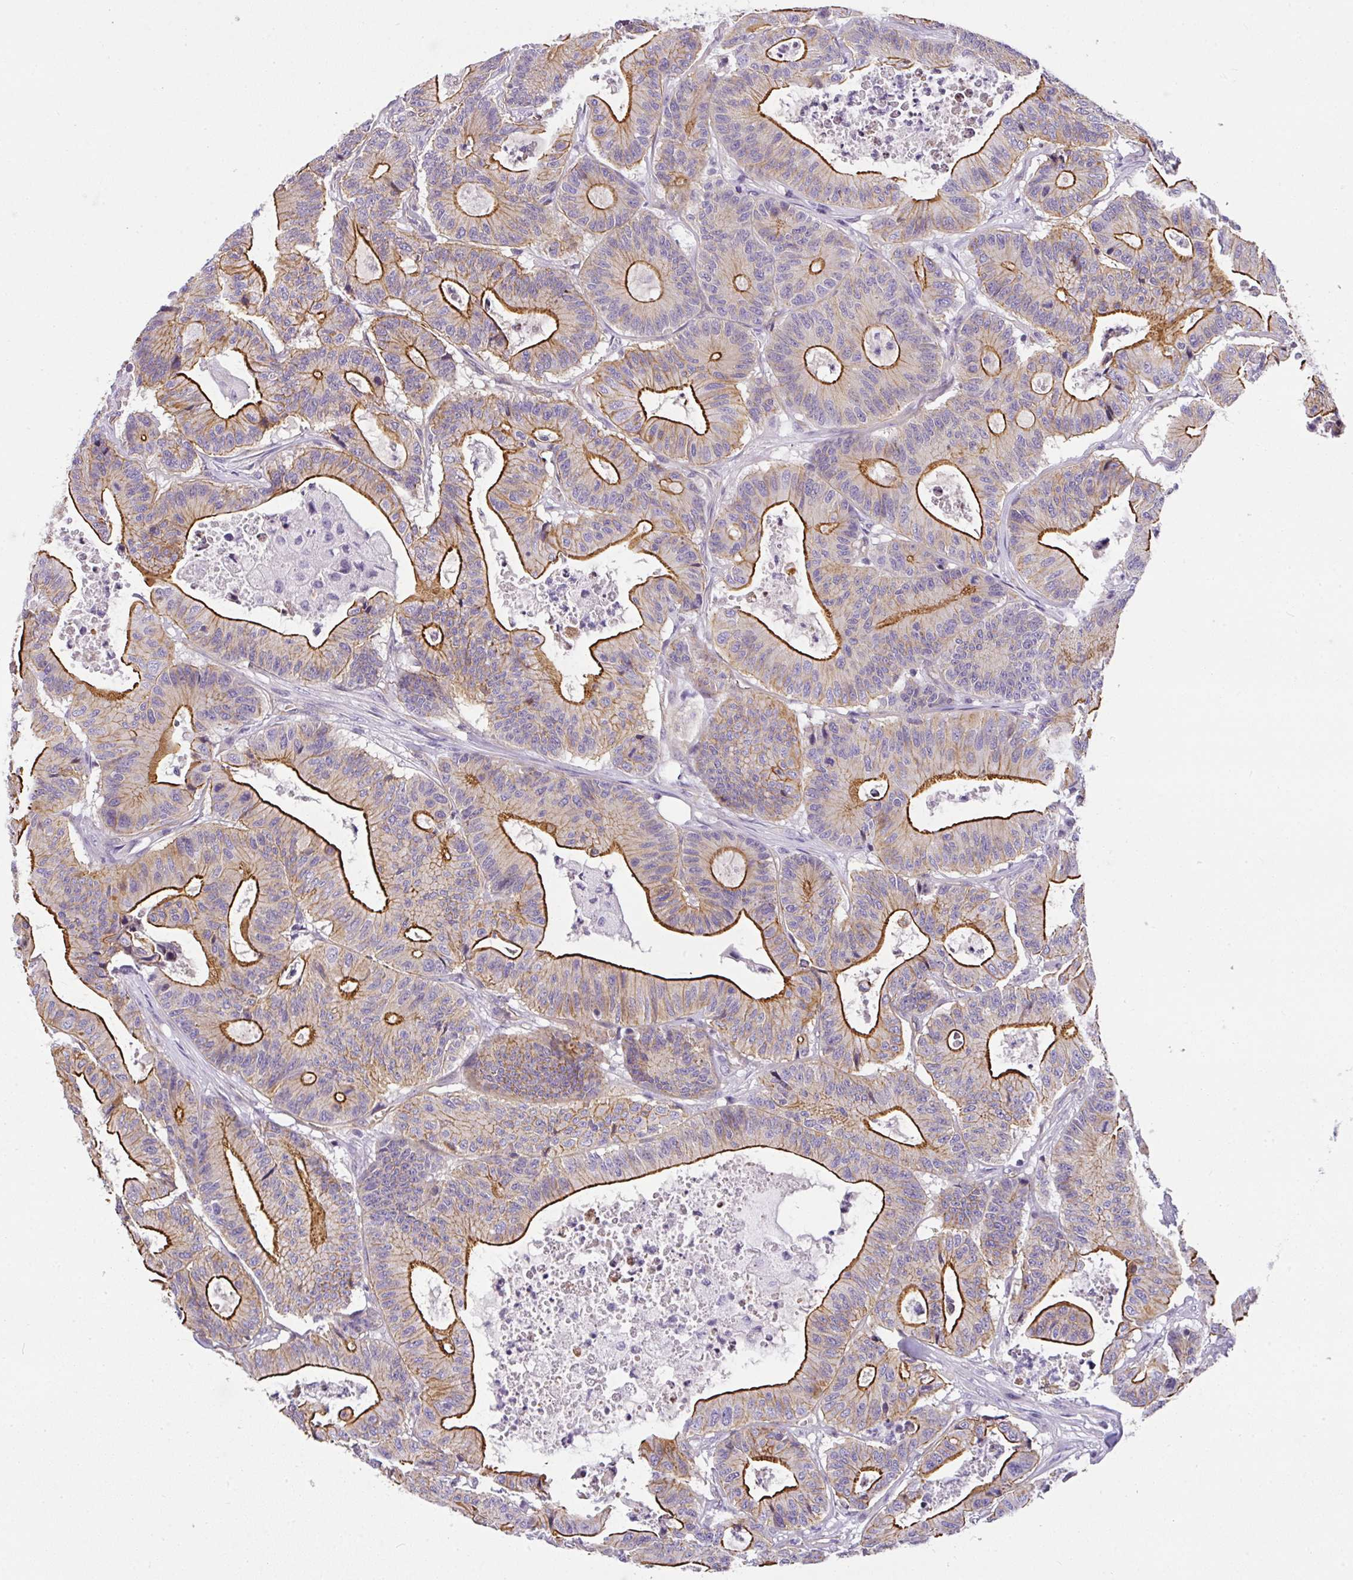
{"staining": {"intensity": "moderate", "quantity": "25%-75%", "location": "cytoplasmic/membranous"}, "tissue": "colorectal cancer", "cell_type": "Tumor cells", "image_type": "cancer", "snomed": [{"axis": "morphology", "description": "Adenocarcinoma, NOS"}, {"axis": "topography", "description": "Colon"}], "caption": "IHC histopathology image of neoplastic tissue: human colorectal cancer stained using immunohistochemistry exhibits medium levels of moderate protein expression localized specifically in the cytoplasmic/membranous of tumor cells, appearing as a cytoplasmic/membranous brown color.", "gene": "OR11H4", "patient": {"sex": "female", "age": 84}}